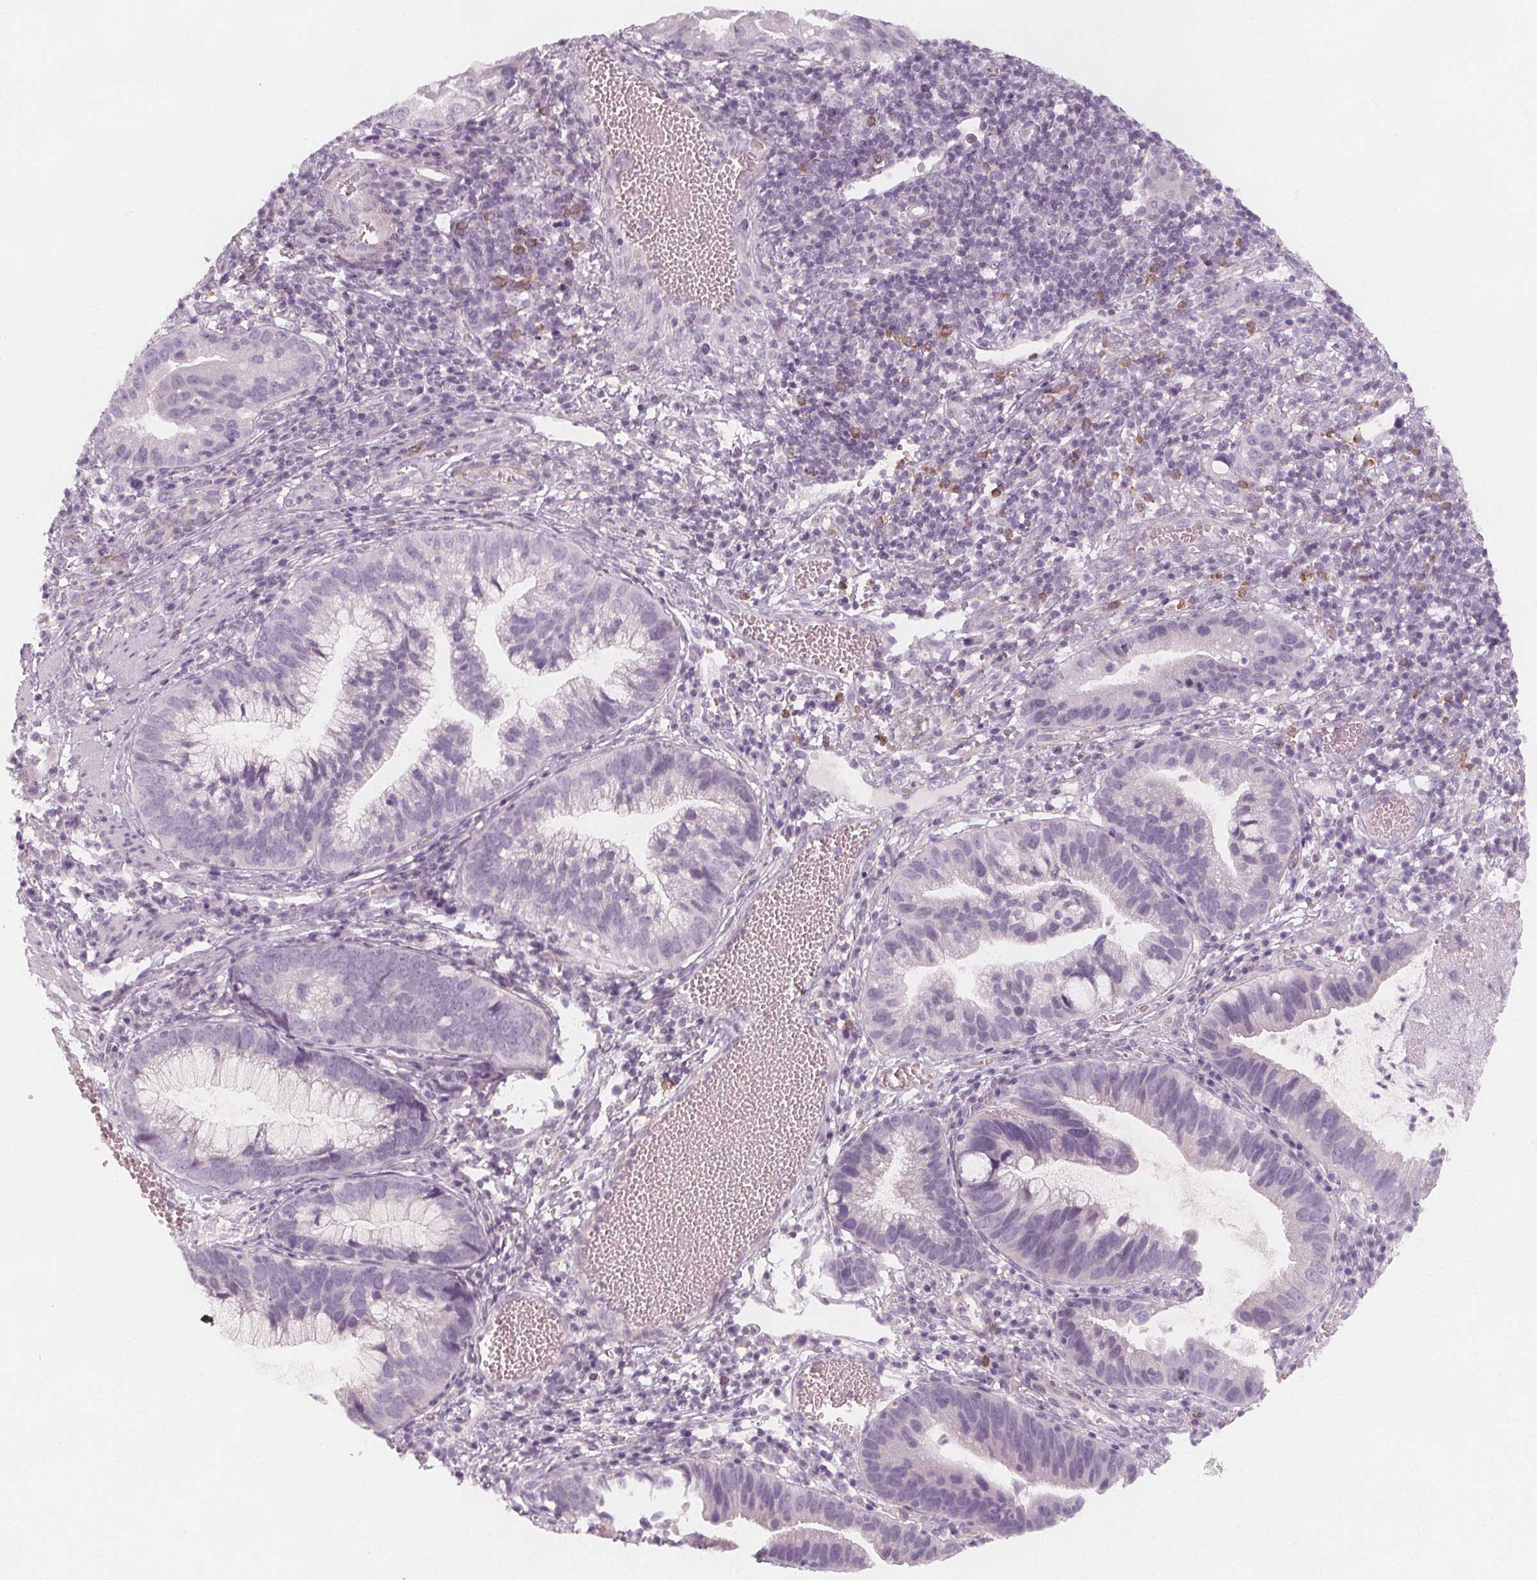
{"staining": {"intensity": "negative", "quantity": "none", "location": "none"}, "tissue": "cervical cancer", "cell_type": "Tumor cells", "image_type": "cancer", "snomed": [{"axis": "morphology", "description": "Adenocarcinoma, NOS"}, {"axis": "topography", "description": "Cervix"}], "caption": "DAB (3,3'-diaminobenzidine) immunohistochemical staining of human cervical cancer (adenocarcinoma) shows no significant expression in tumor cells.", "gene": "MAP1A", "patient": {"sex": "female", "age": 34}}